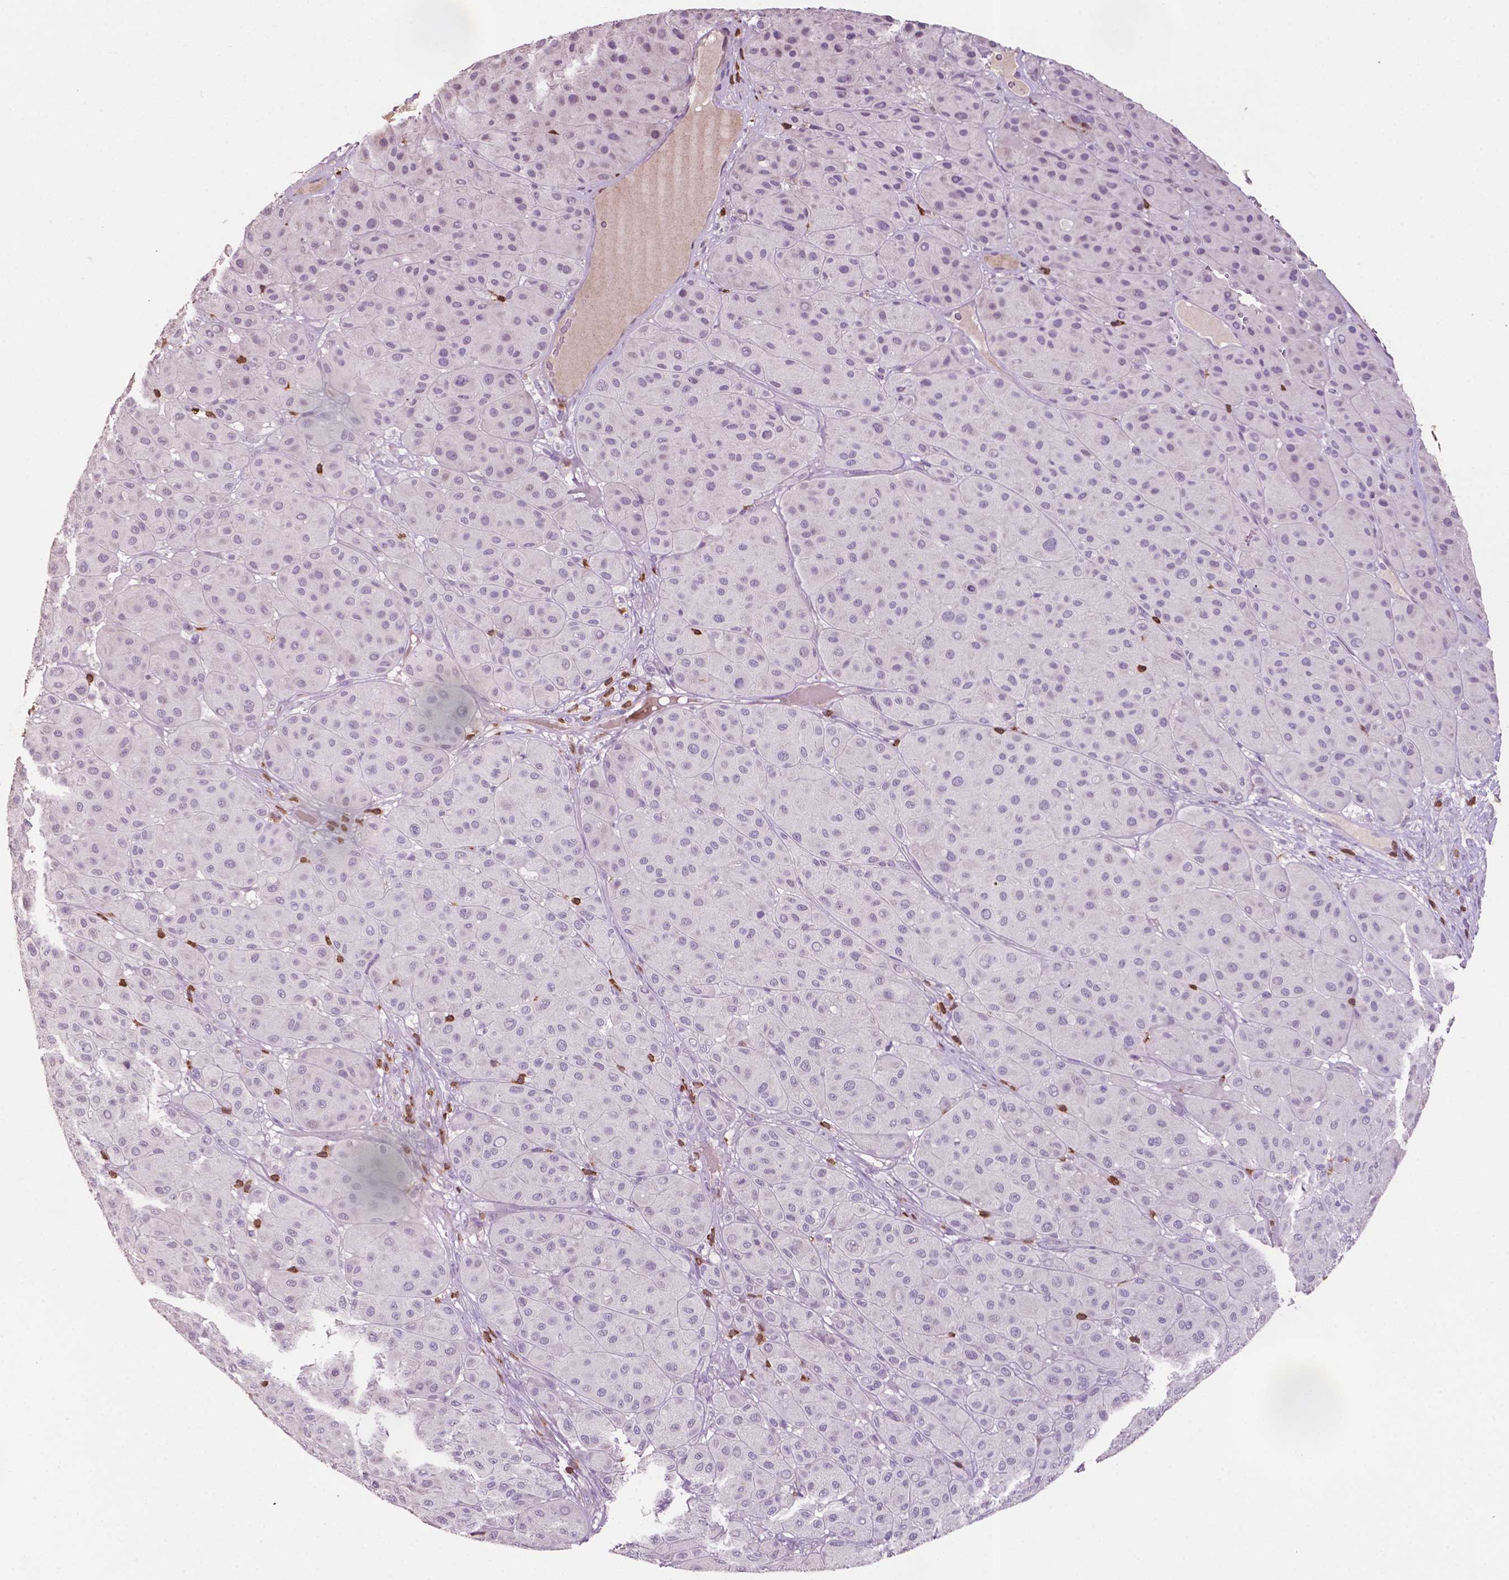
{"staining": {"intensity": "negative", "quantity": "none", "location": "none"}, "tissue": "melanoma", "cell_type": "Tumor cells", "image_type": "cancer", "snomed": [{"axis": "morphology", "description": "Malignant melanoma, Metastatic site"}, {"axis": "topography", "description": "Smooth muscle"}], "caption": "IHC of human malignant melanoma (metastatic site) displays no positivity in tumor cells.", "gene": "TBC1D10C", "patient": {"sex": "male", "age": 41}}